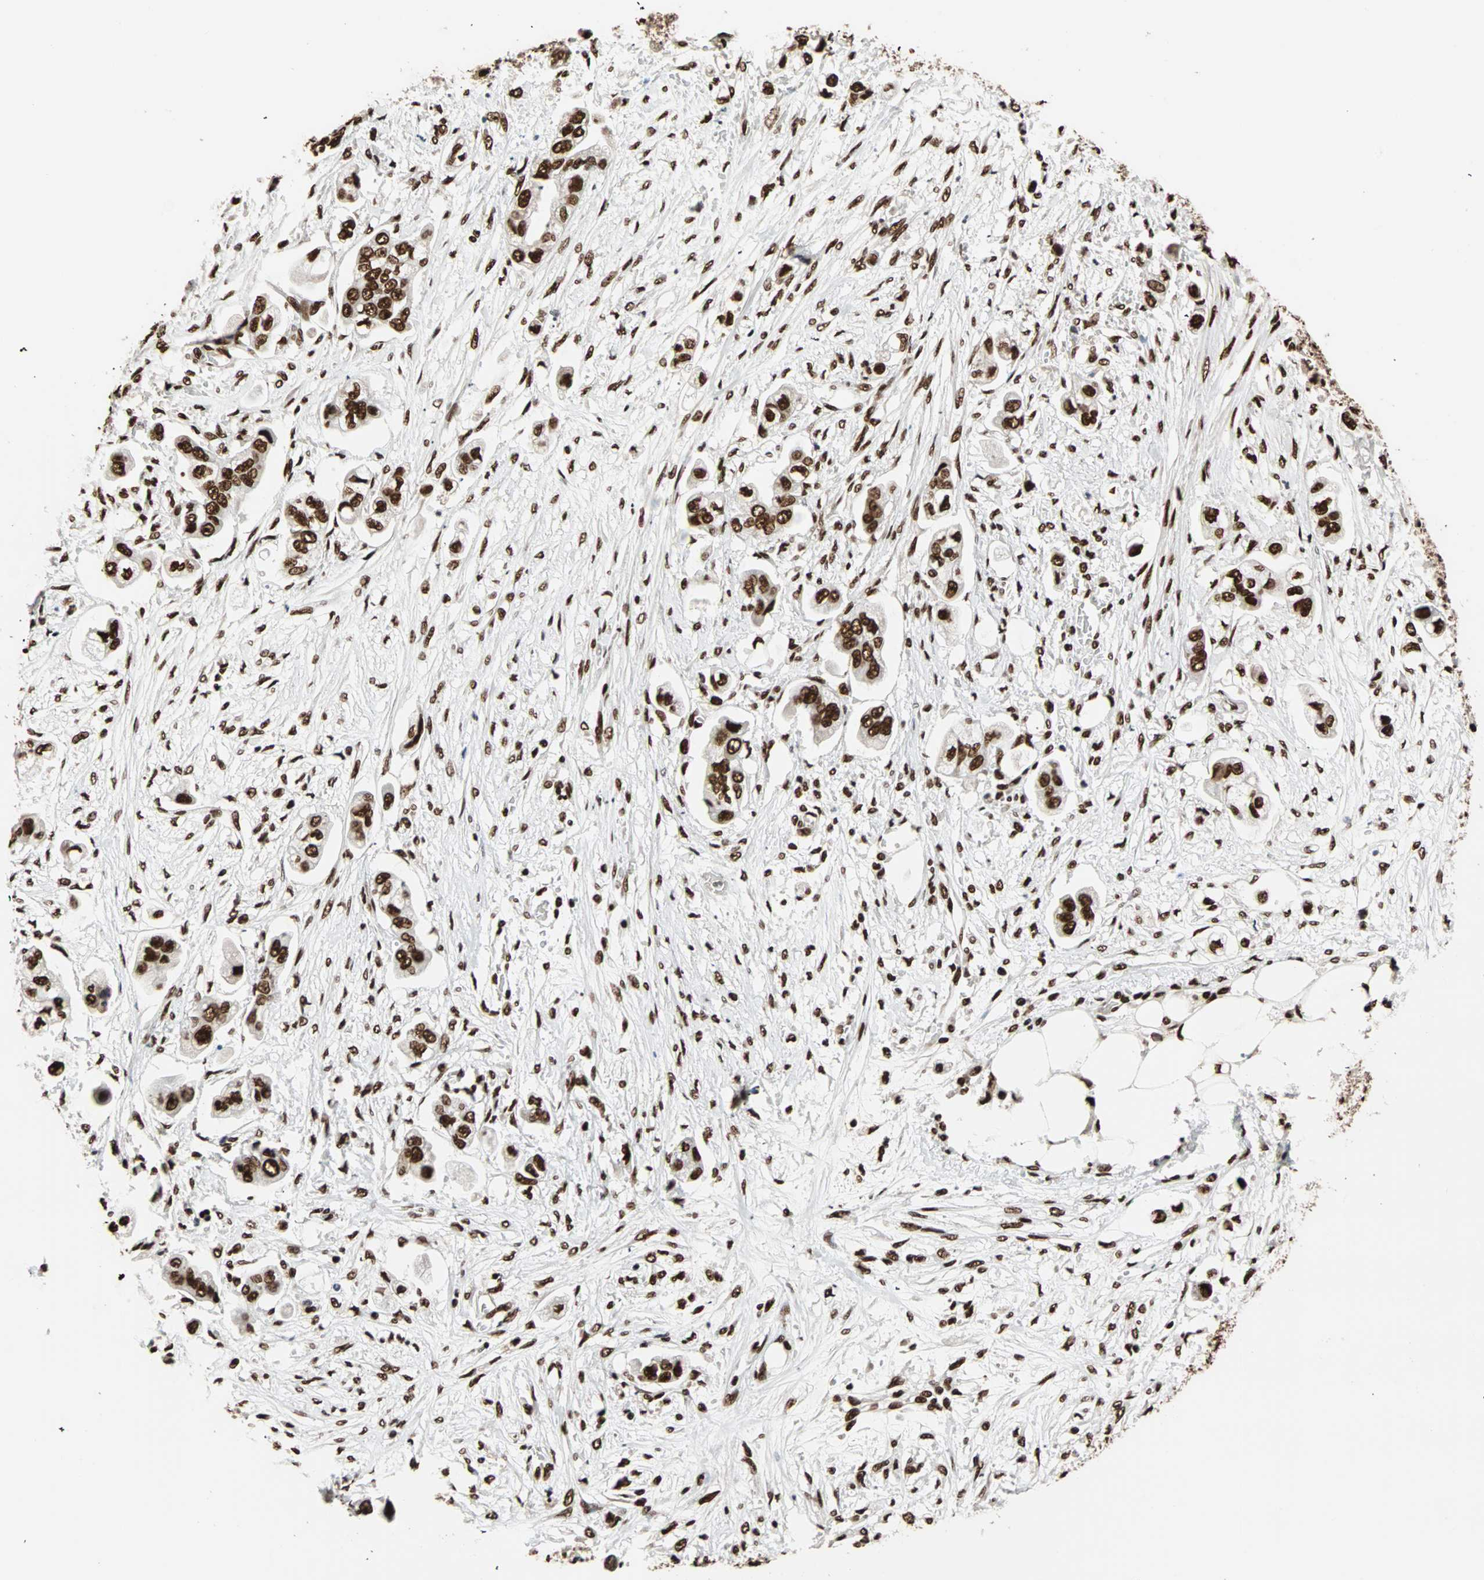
{"staining": {"intensity": "strong", "quantity": ">75%", "location": "nuclear"}, "tissue": "stomach cancer", "cell_type": "Tumor cells", "image_type": "cancer", "snomed": [{"axis": "morphology", "description": "Adenocarcinoma, NOS"}, {"axis": "topography", "description": "Stomach"}], "caption": "Immunohistochemistry histopathology image of neoplastic tissue: stomach adenocarcinoma stained using immunohistochemistry reveals high levels of strong protein expression localized specifically in the nuclear of tumor cells, appearing as a nuclear brown color.", "gene": "ILF2", "patient": {"sex": "male", "age": 62}}